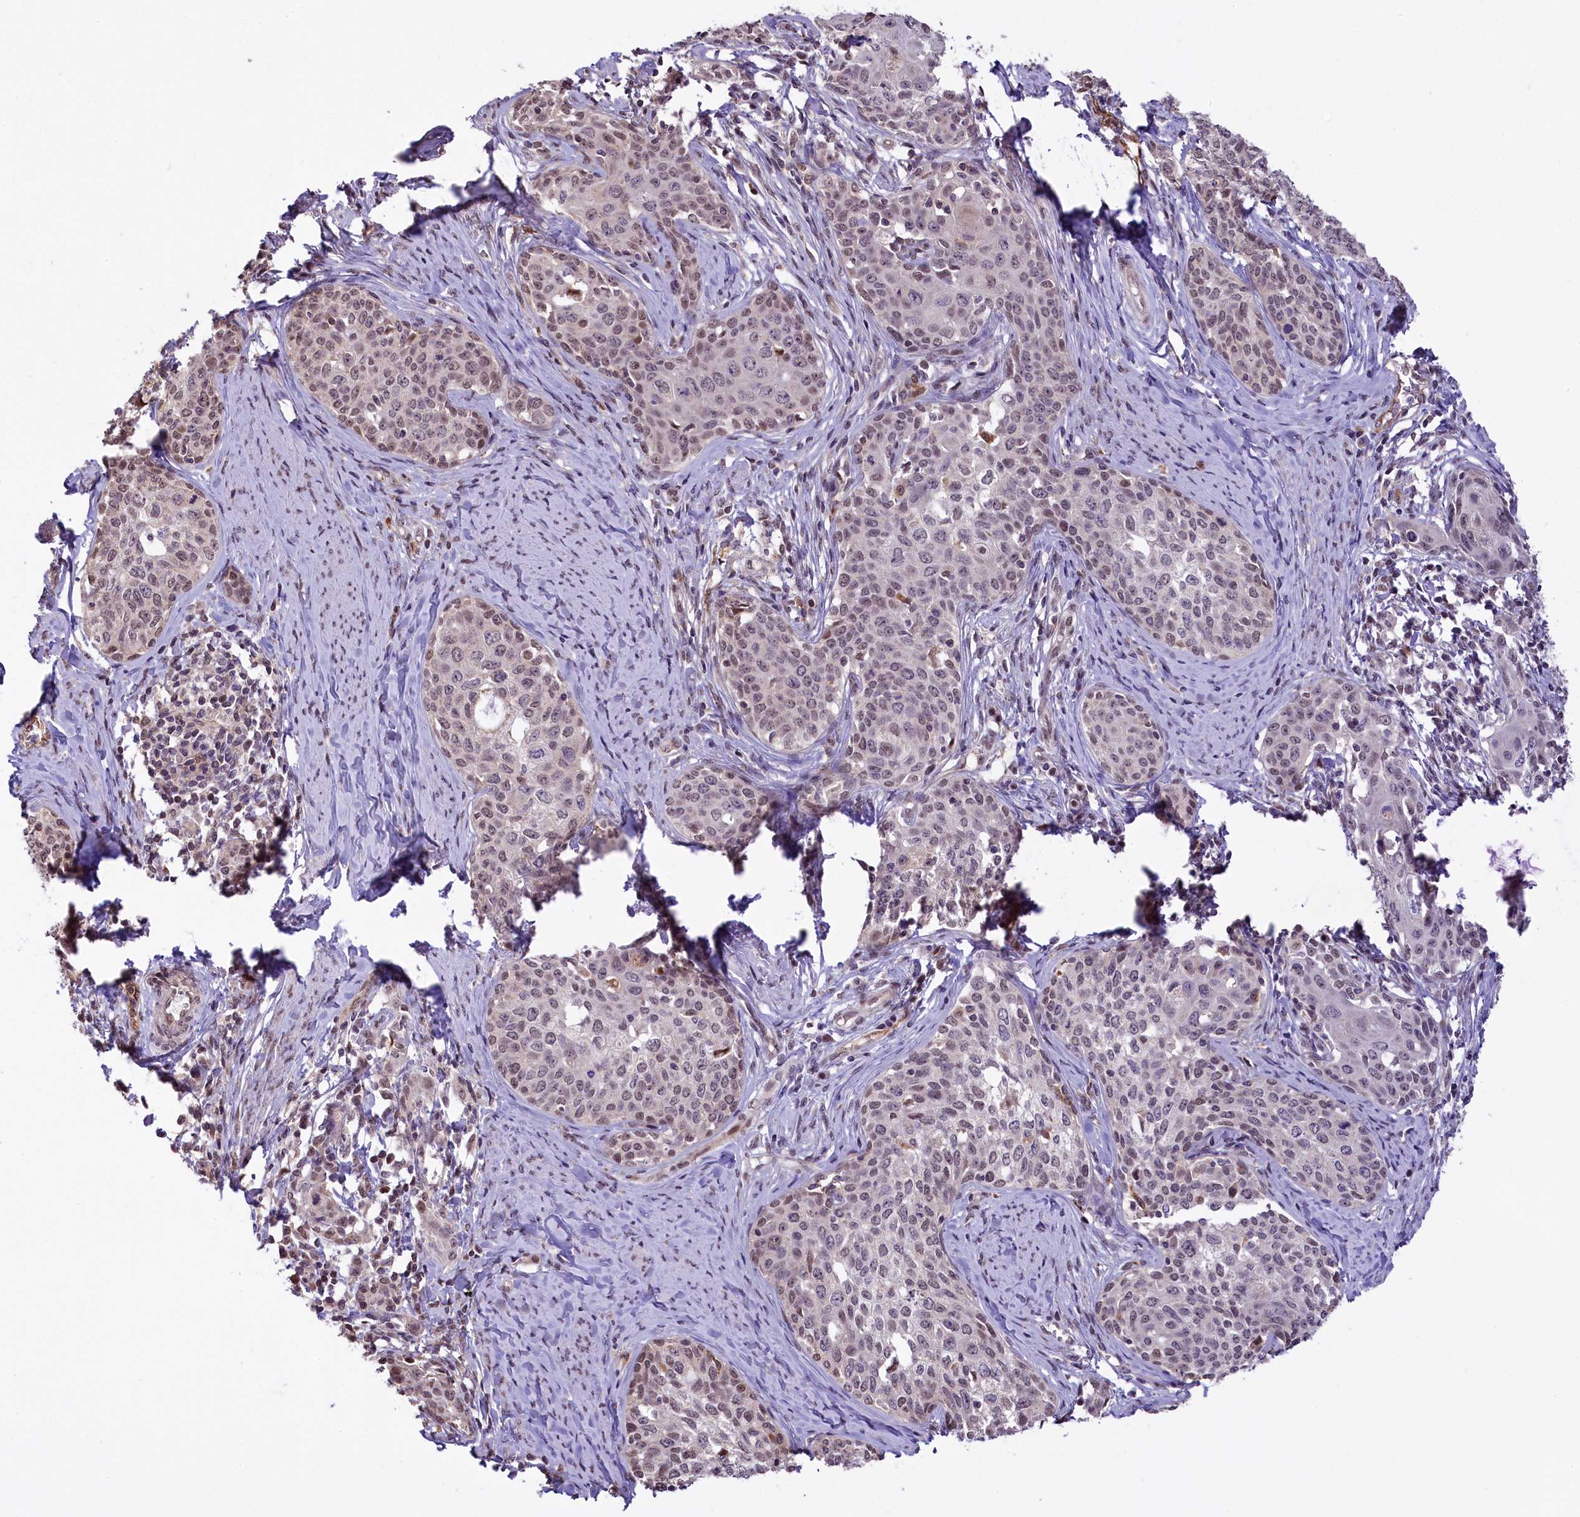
{"staining": {"intensity": "weak", "quantity": "<25%", "location": "cytoplasmic/membranous"}, "tissue": "cervical cancer", "cell_type": "Tumor cells", "image_type": "cancer", "snomed": [{"axis": "morphology", "description": "Squamous cell carcinoma, NOS"}, {"axis": "morphology", "description": "Adenocarcinoma, NOS"}, {"axis": "topography", "description": "Cervix"}], "caption": "Squamous cell carcinoma (cervical) was stained to show a protein in brown. There is no significant positivity in tumor cells. Brightfield microscopy of immunohistochemistry stained with DAB (brown) and hematoxylin (blue), captured at high magnification.", "gene": "MRPL54", "patient": {"sex": "female", "age": 52}}